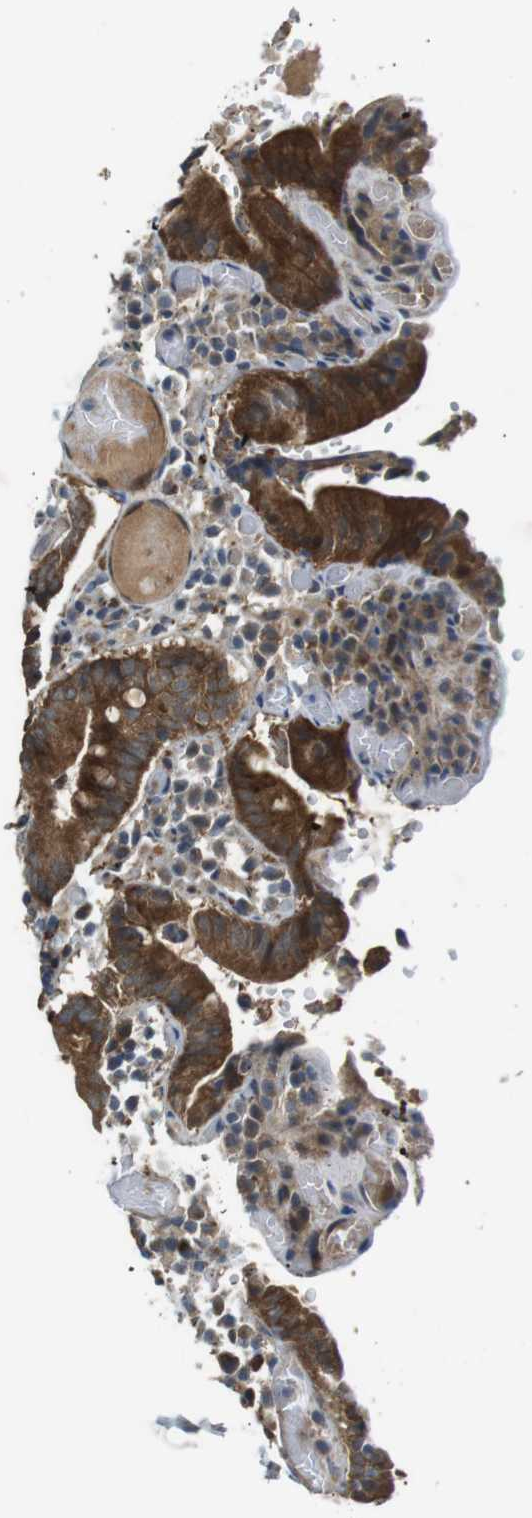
{"staining": {"intensity": "strong", "quantity": ">75%", "location": "cytoplasmic/membranous"}, "tissue": "small intestine", "cell_type": "Glandular cells", "image_type": "normal", "snomed": [{"axis": "morphology", "description": "Normal tissue, NOS"}, {"axis": "topography", "description": "Small intestine"}], "caption": "This micrograph reveals immunohistochemistry (IHC) staining of normal small intestine, with high strong cytoplasmic/membranous positivity in approximately >75% of glandular cells.", "gene": "IFFO2", "patient": {"sex": "male", "age": 71}}